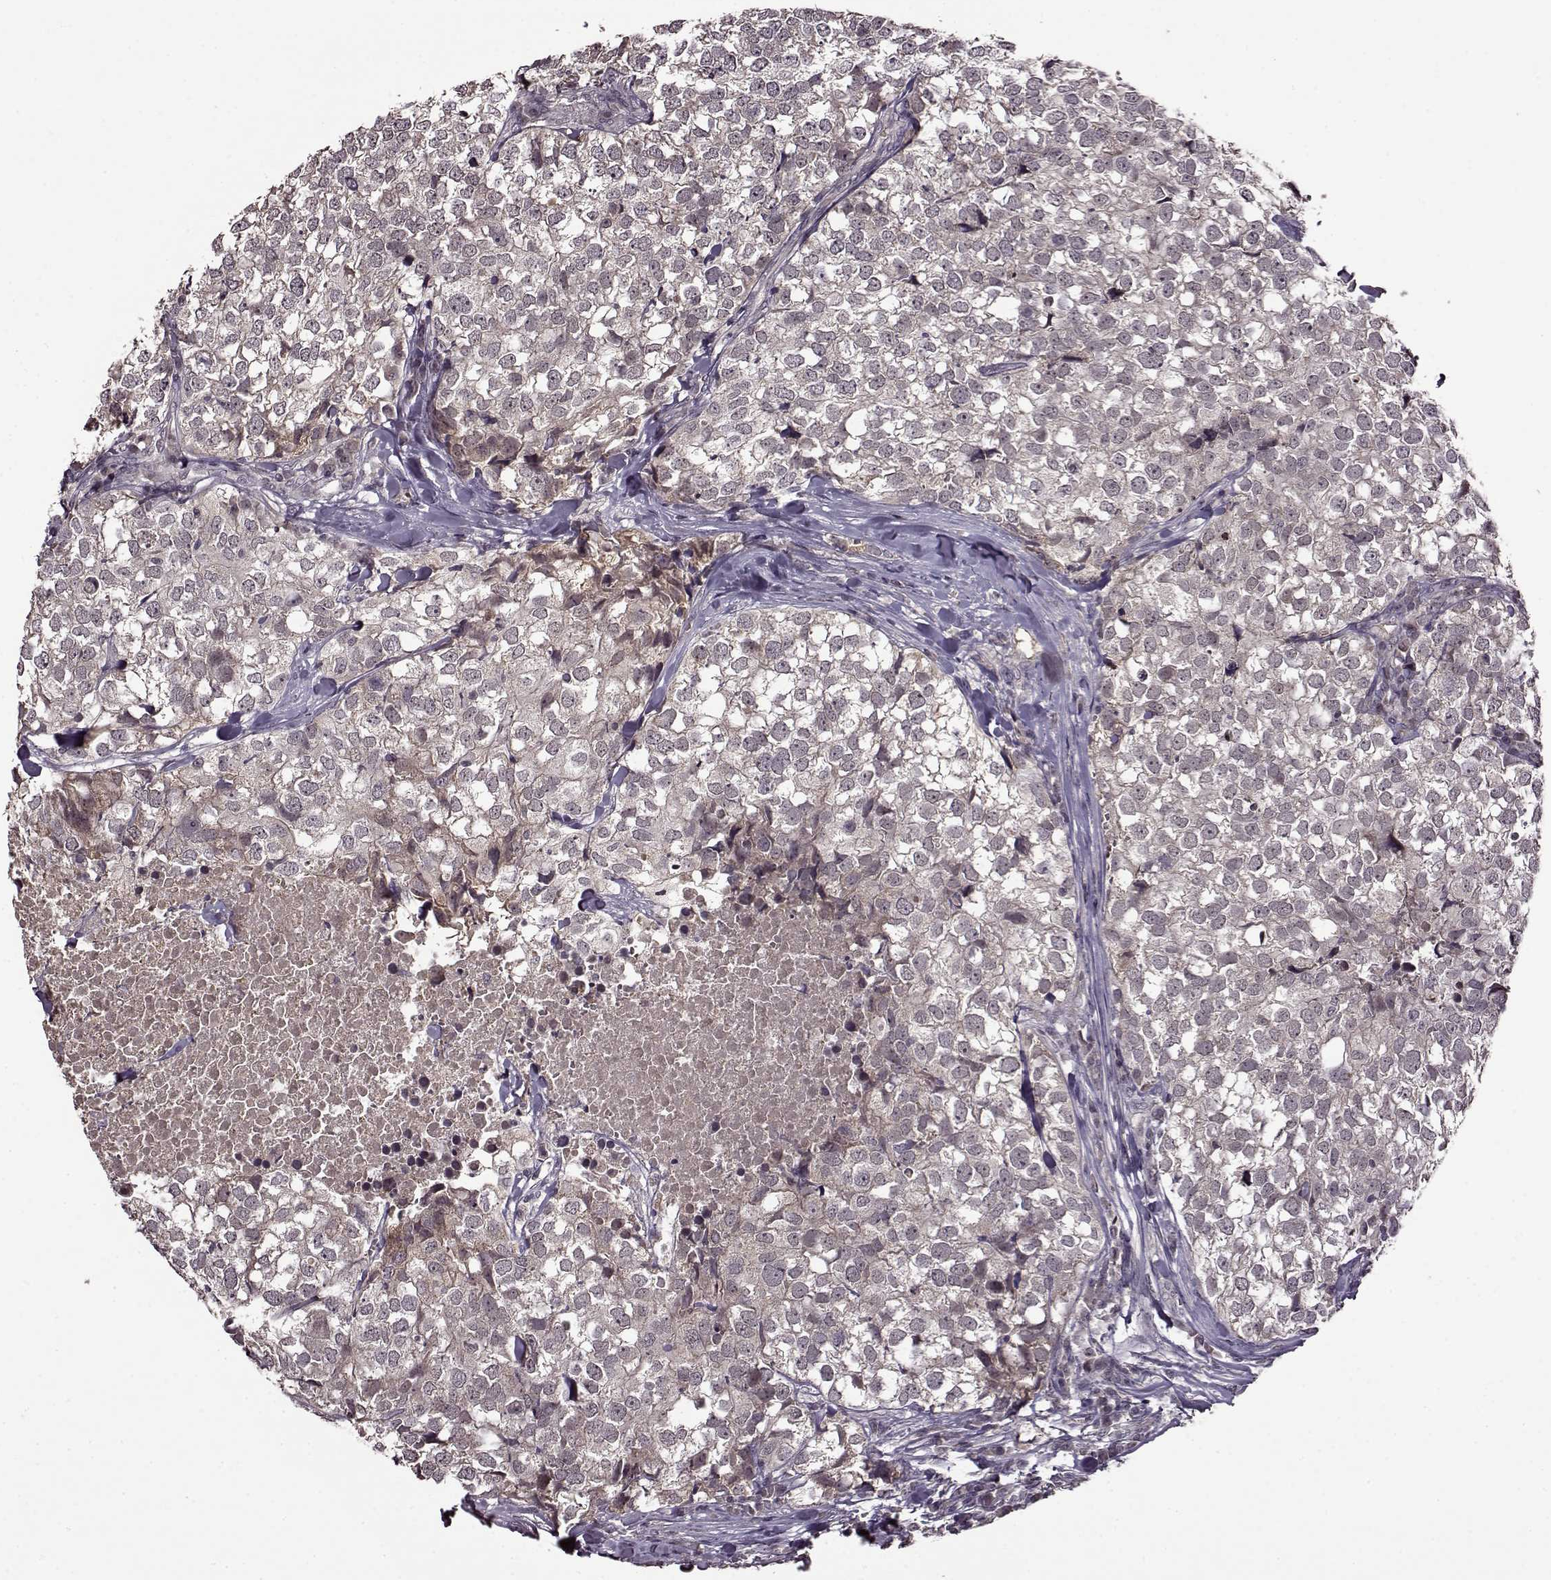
{"staining": {"intensity": "weak", "quantity": "25%-75%", "location": "cytoplasmic/membranous"}, "tissue": "breast cancer", "cell_type": "Tumor cells", "image_type": "cancer", "snomed": [{"axis": "morphology", "description": "Duct carcinoma"}, {"axis": "topography", "description": "Breast"}], "caption": "IHC micrograph of neoplastic tissue: human breast invasive ductal carcinoma stained using immunohistochemistry (IHC) shows low levels of weak protein expression localized specifically in the cytoplasmic/membranous of tumor cells, appearing as a cytoplasmic/membranous brown color.", "gene": "MAIP1", "patient": {"sex": "female", "age": 30}}